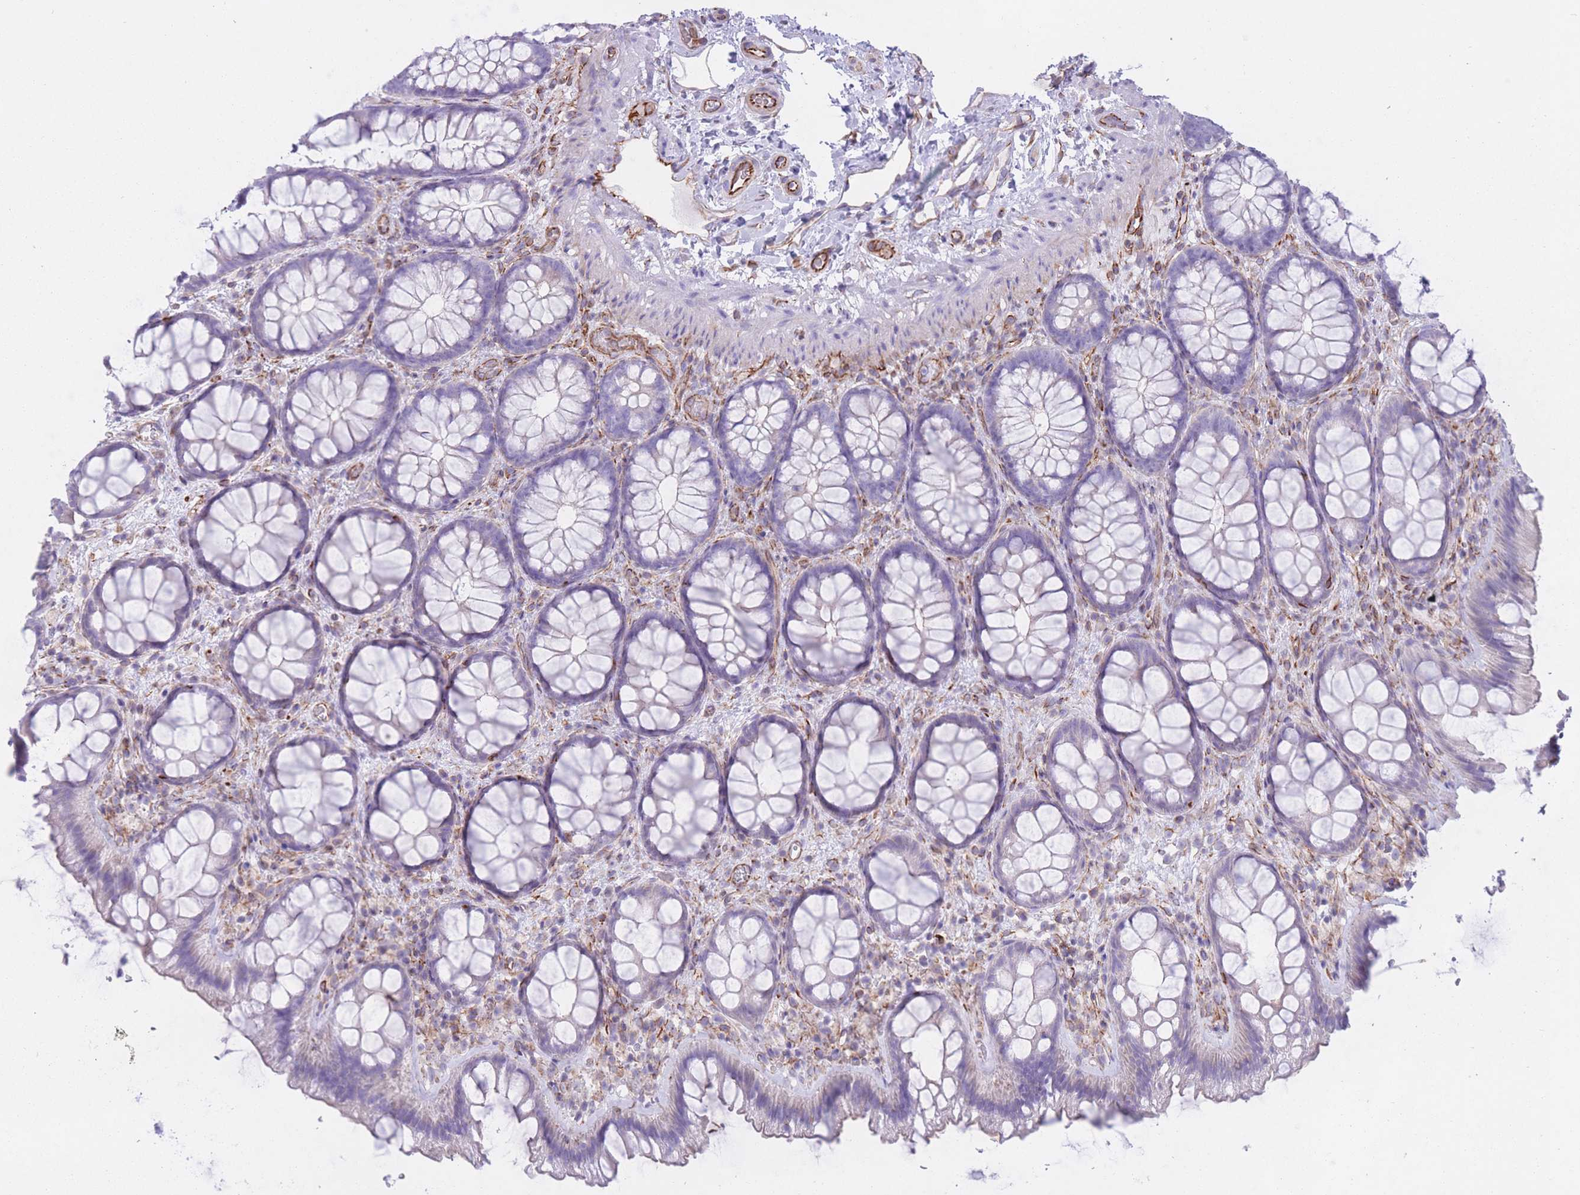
{"staining": {"intensity": "strong", "quantity": ">75%", "location": "cytoplasmic/membranous"}, "tissue": "colon", "cell_type": "Endothelial cells", "image_type": "normal", "snomed": [{"axis": "morphology", "description": "Normal tissue, NOS"}, {"axis": "topography", "description": "Colon"}], "caption": "A histopathology image of colon stained for a protein reveals strong cytoplasmic/membranous brown staining in endothelial cells.", "gene": "ATP5MF", "patient": {"sex": "male", "age": 46}}